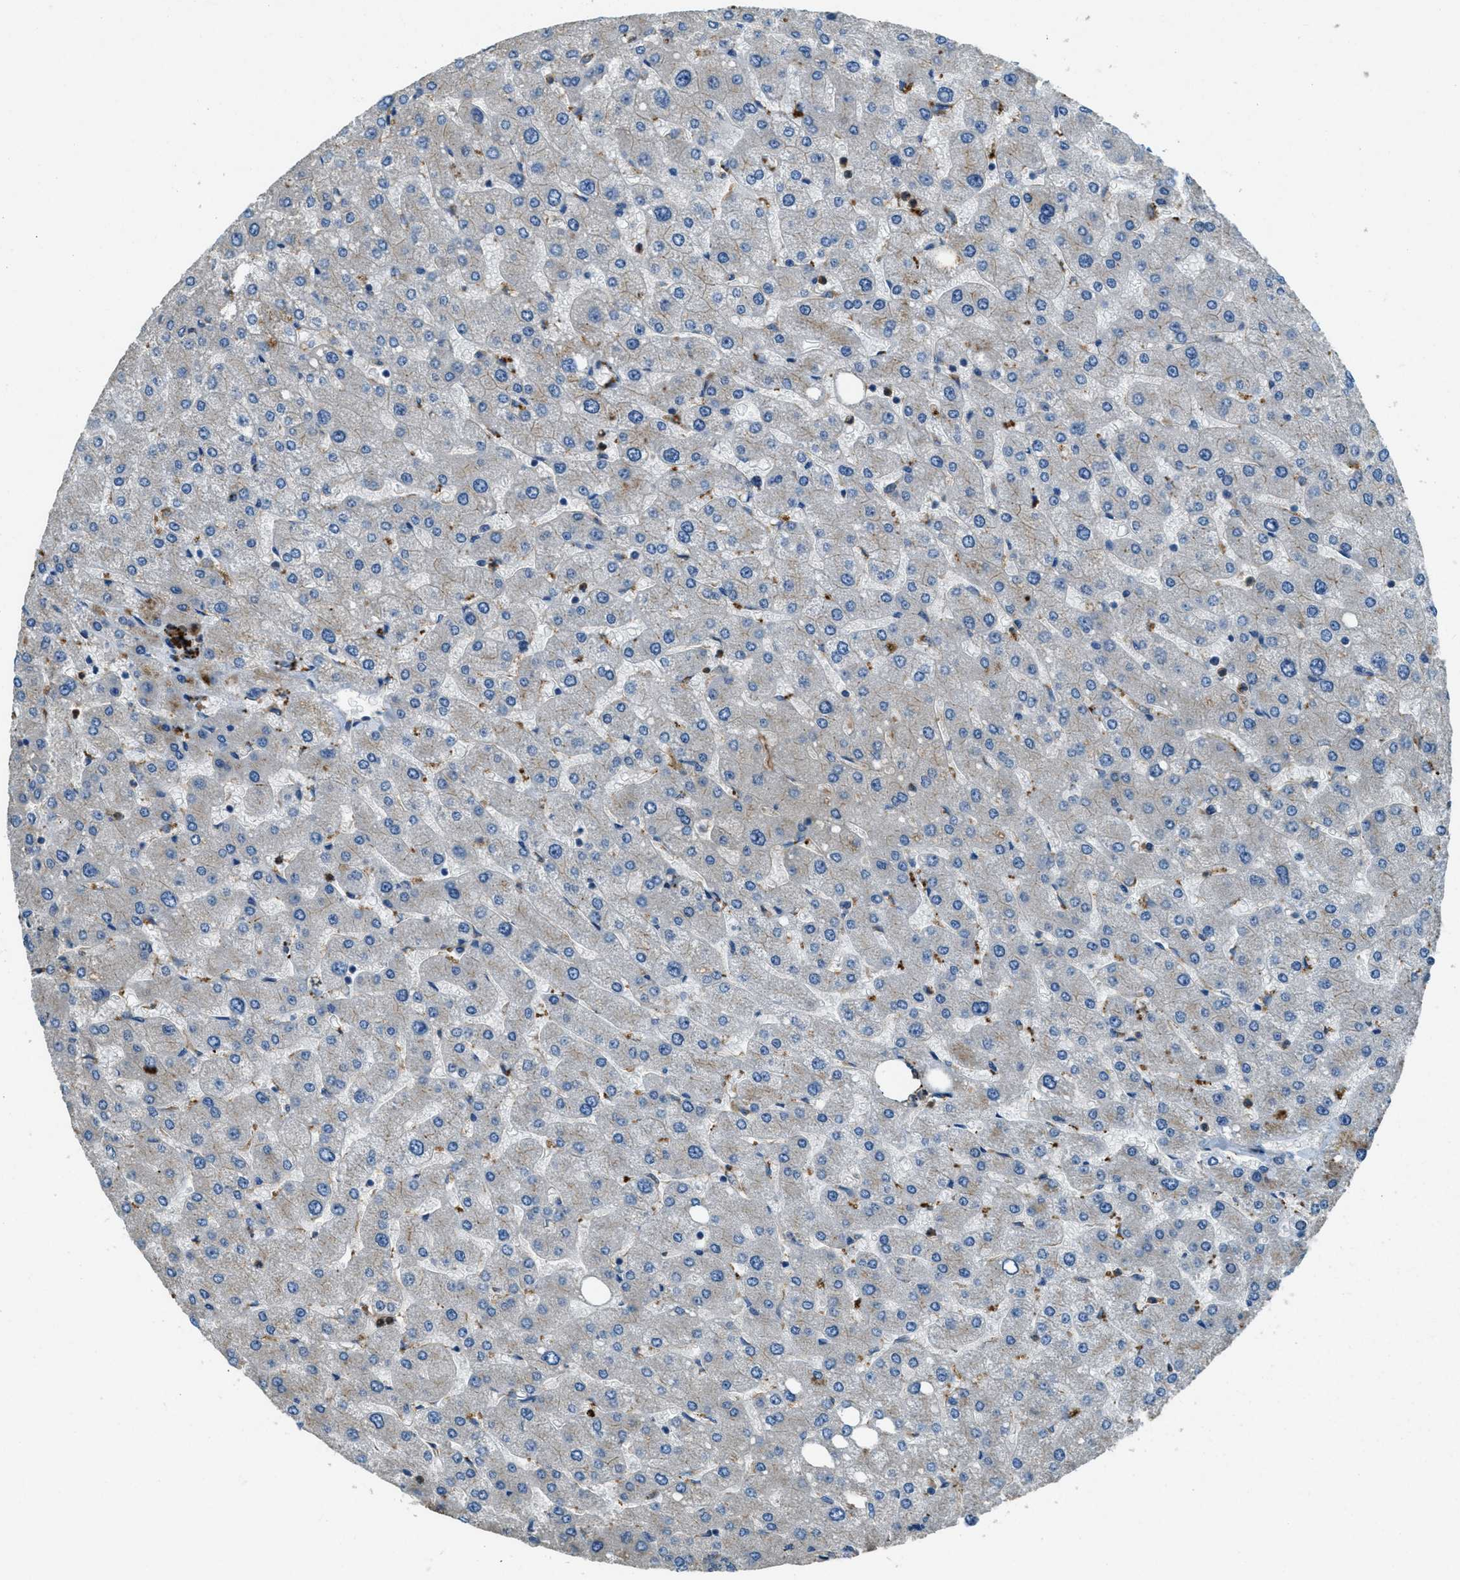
{"staining": {"intensity": "weak", "quantity": "<25%", "location": "cytoplasmic/membranous"}, "tissue": "liver", "cell_type": "Cholangiocytes", "image_type": "normal", "snomed": [{"axis": "morphology", "description": "Normal tissue, NOS"}, {"axis": "topography", "description": "Liver"}], "caption": "Immunohistochemistry (IHC) micrograph of normal liver stained for a protein (brown), which exhibits no positivity in cholangiocytes. (IHC, brightfield microscopy, high magnification).", "gene": "GIMAP8", "patient": {"sex": "male", "age": 55}}